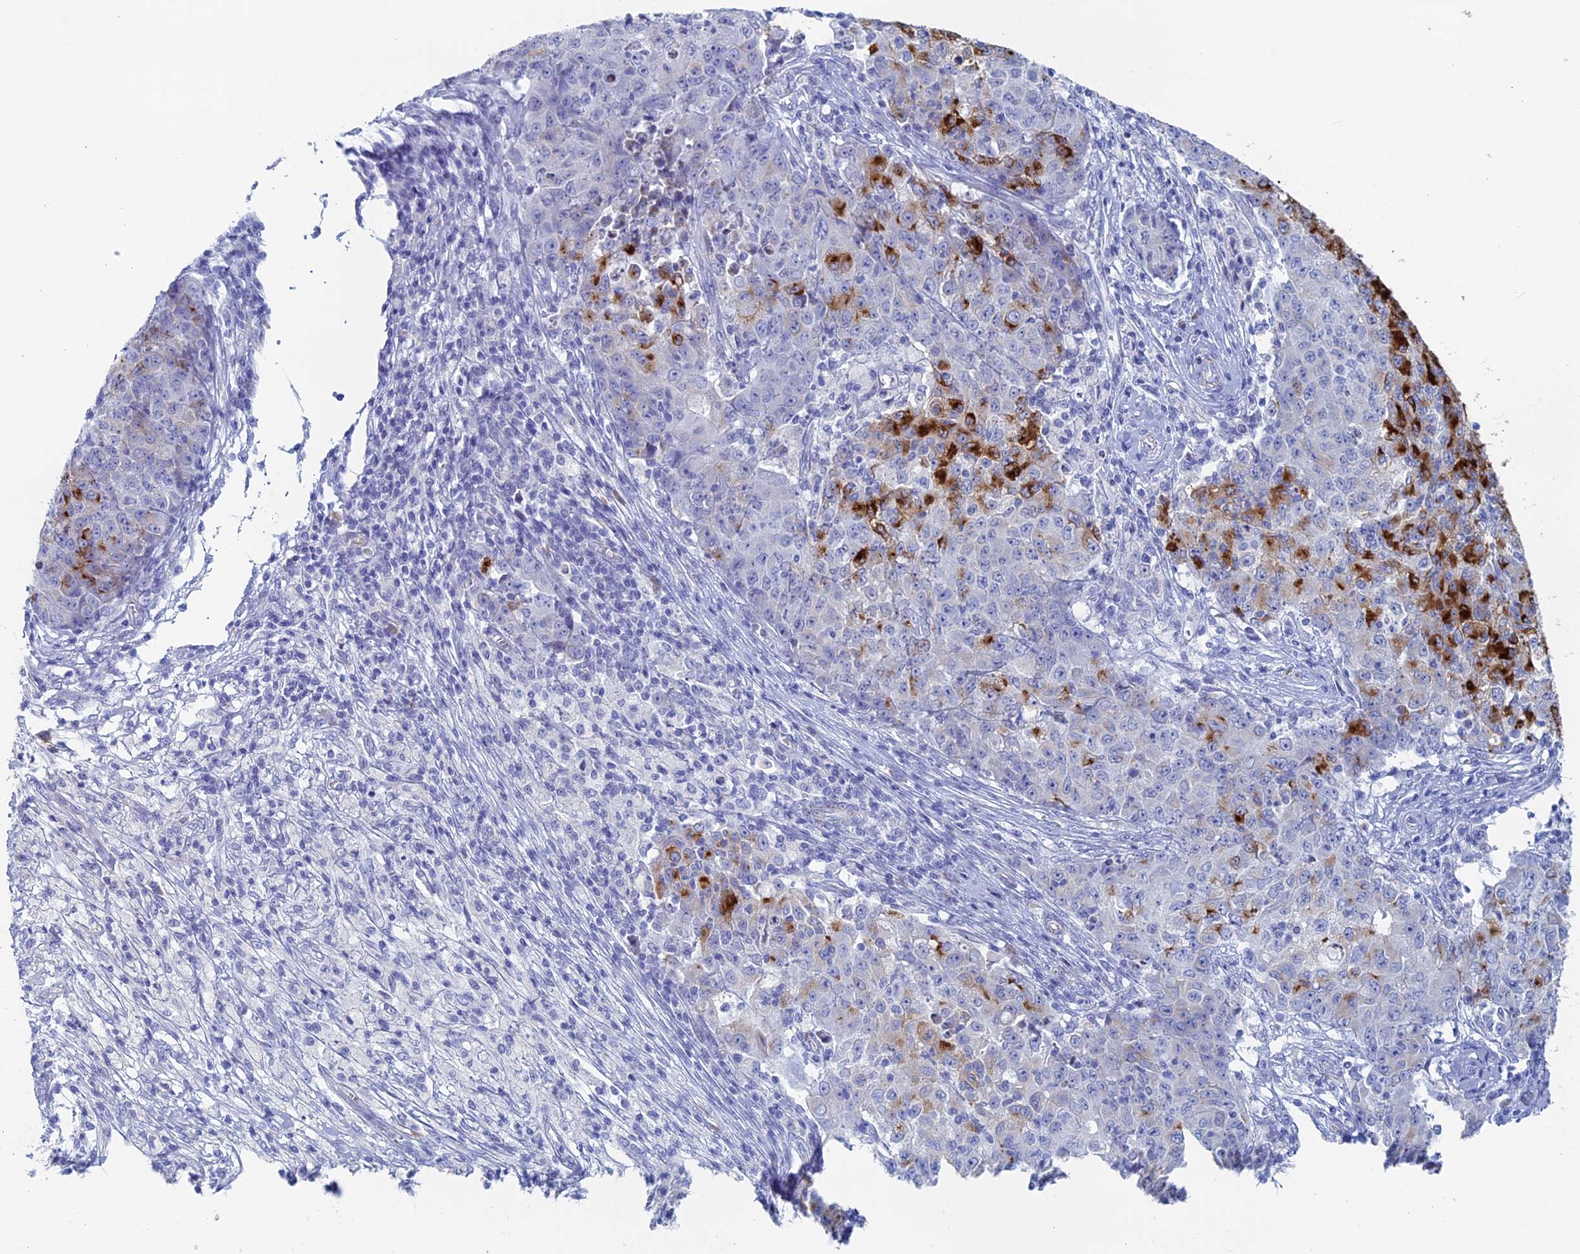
{"staining": {"intensity": "strong", "quantity": "<25%", "location": "cytoplasmic/membranous"}, "tissue": "ovarian cancer", "cell_type": "Tumor cells", "image_type": "cancer", "snomed": [{"axis": "morphology", "description": "Carcinoma, endometroid"}, {"axis": "topography", "description": "Ovary"}], "caption": "DAB immunohistochemical staining of human endometroid carcinoma (ovarian) displays strong cytoplasmic/membranous protein positivity in approximately <25% of tumor cells.", "gene": "MAGEB6", "patient": {"sex": "female", "age": 42}}